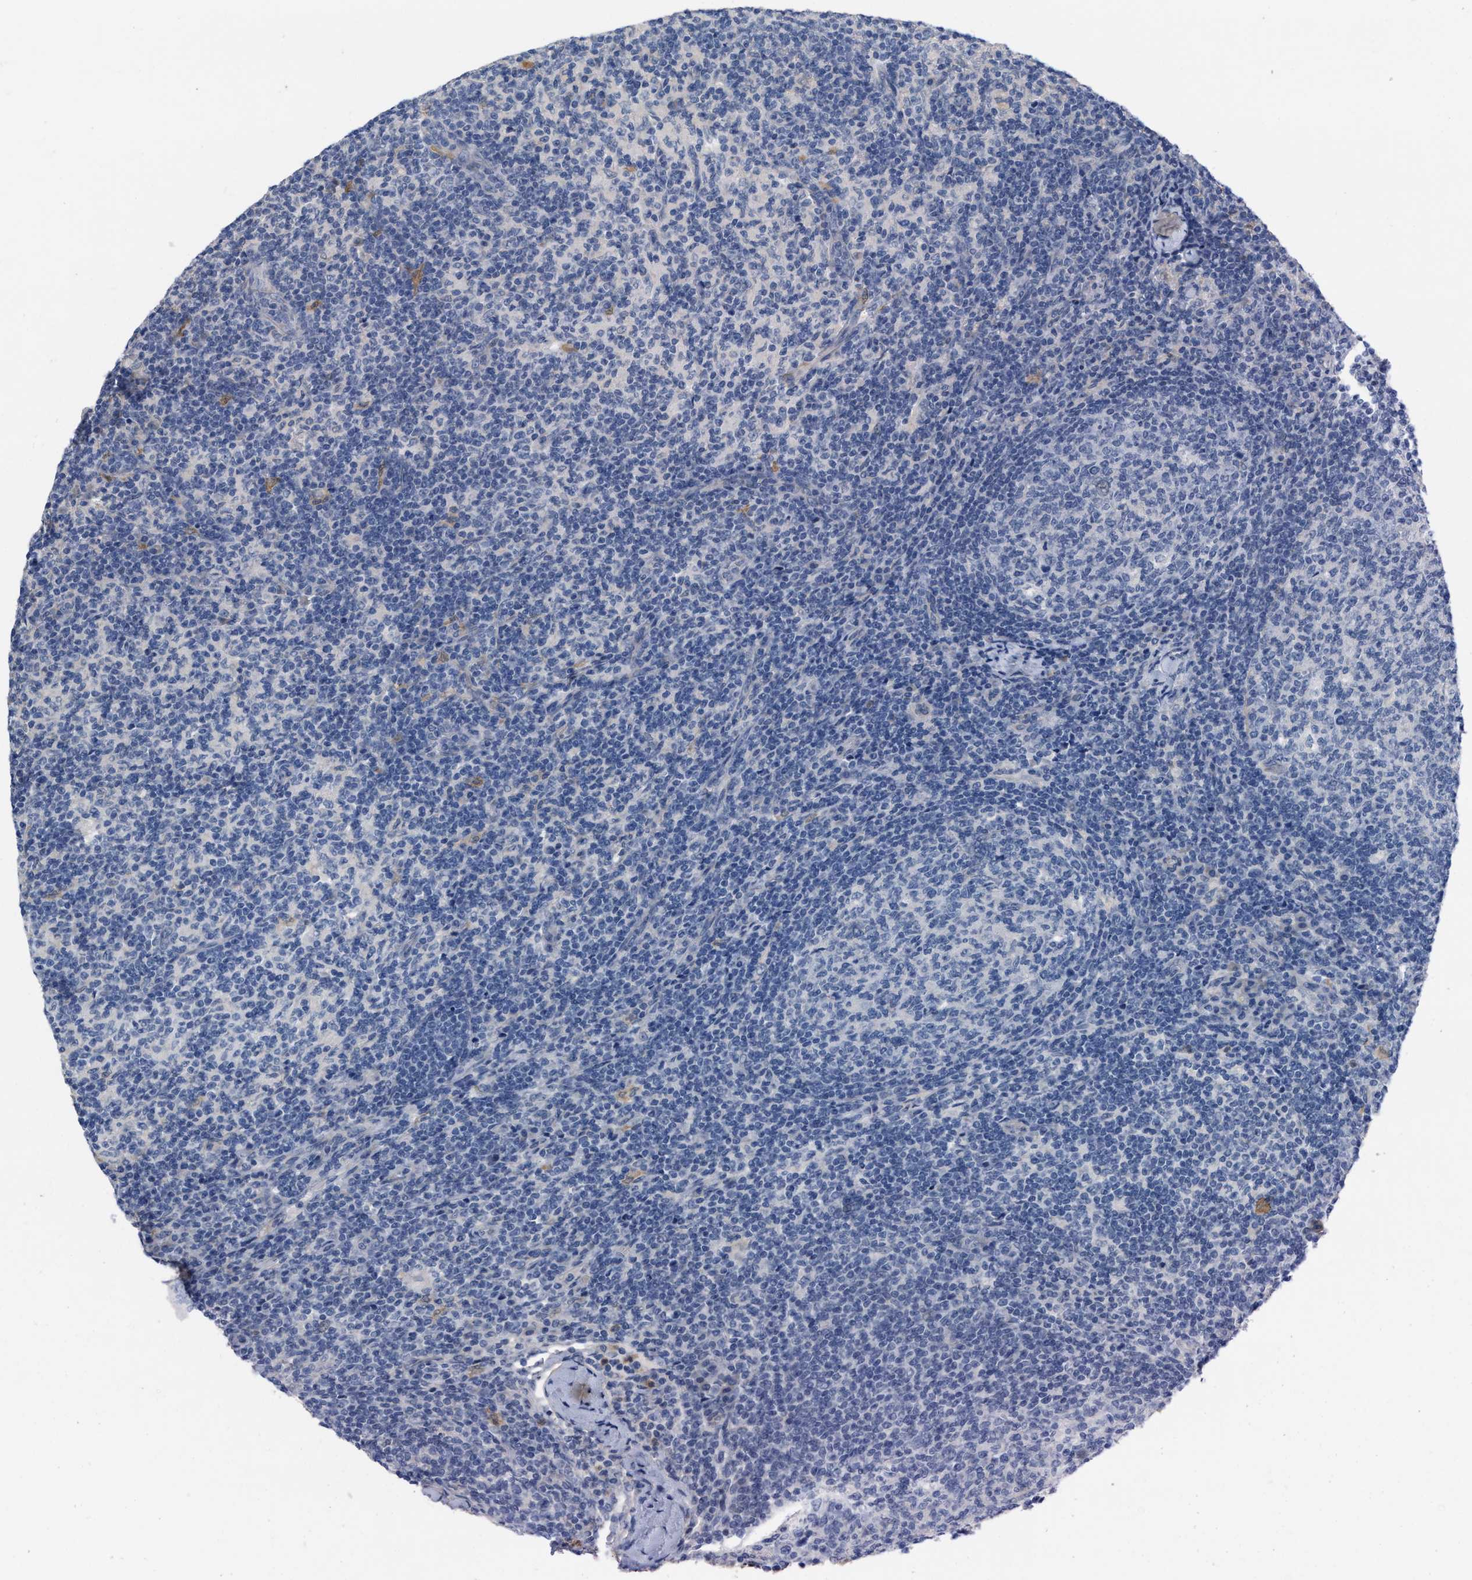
{"staining": {"intensity": "negative", "quantity": "none", "location": "none"}, "tissue": "lymph node", "cell_type": "Germinal center cells", "image_type": "normal", "snomed": [{"axis": "morphology", "description": "Normal tissue, NOS"}, {"axis": "morphology", "description": "Inflammation, NOS"}, {"axis": "topography", "description": "Lymph node"}], "caption": "This micrograph is of unremarkable lymph node stained with immunohistochemistry (IHC) to label a protein in brown with the nuclei are counter-stained blue. There is no staining in germinal center cells.", "gene": "CPA2", "patient": {"sex": "male", "age": 55}}